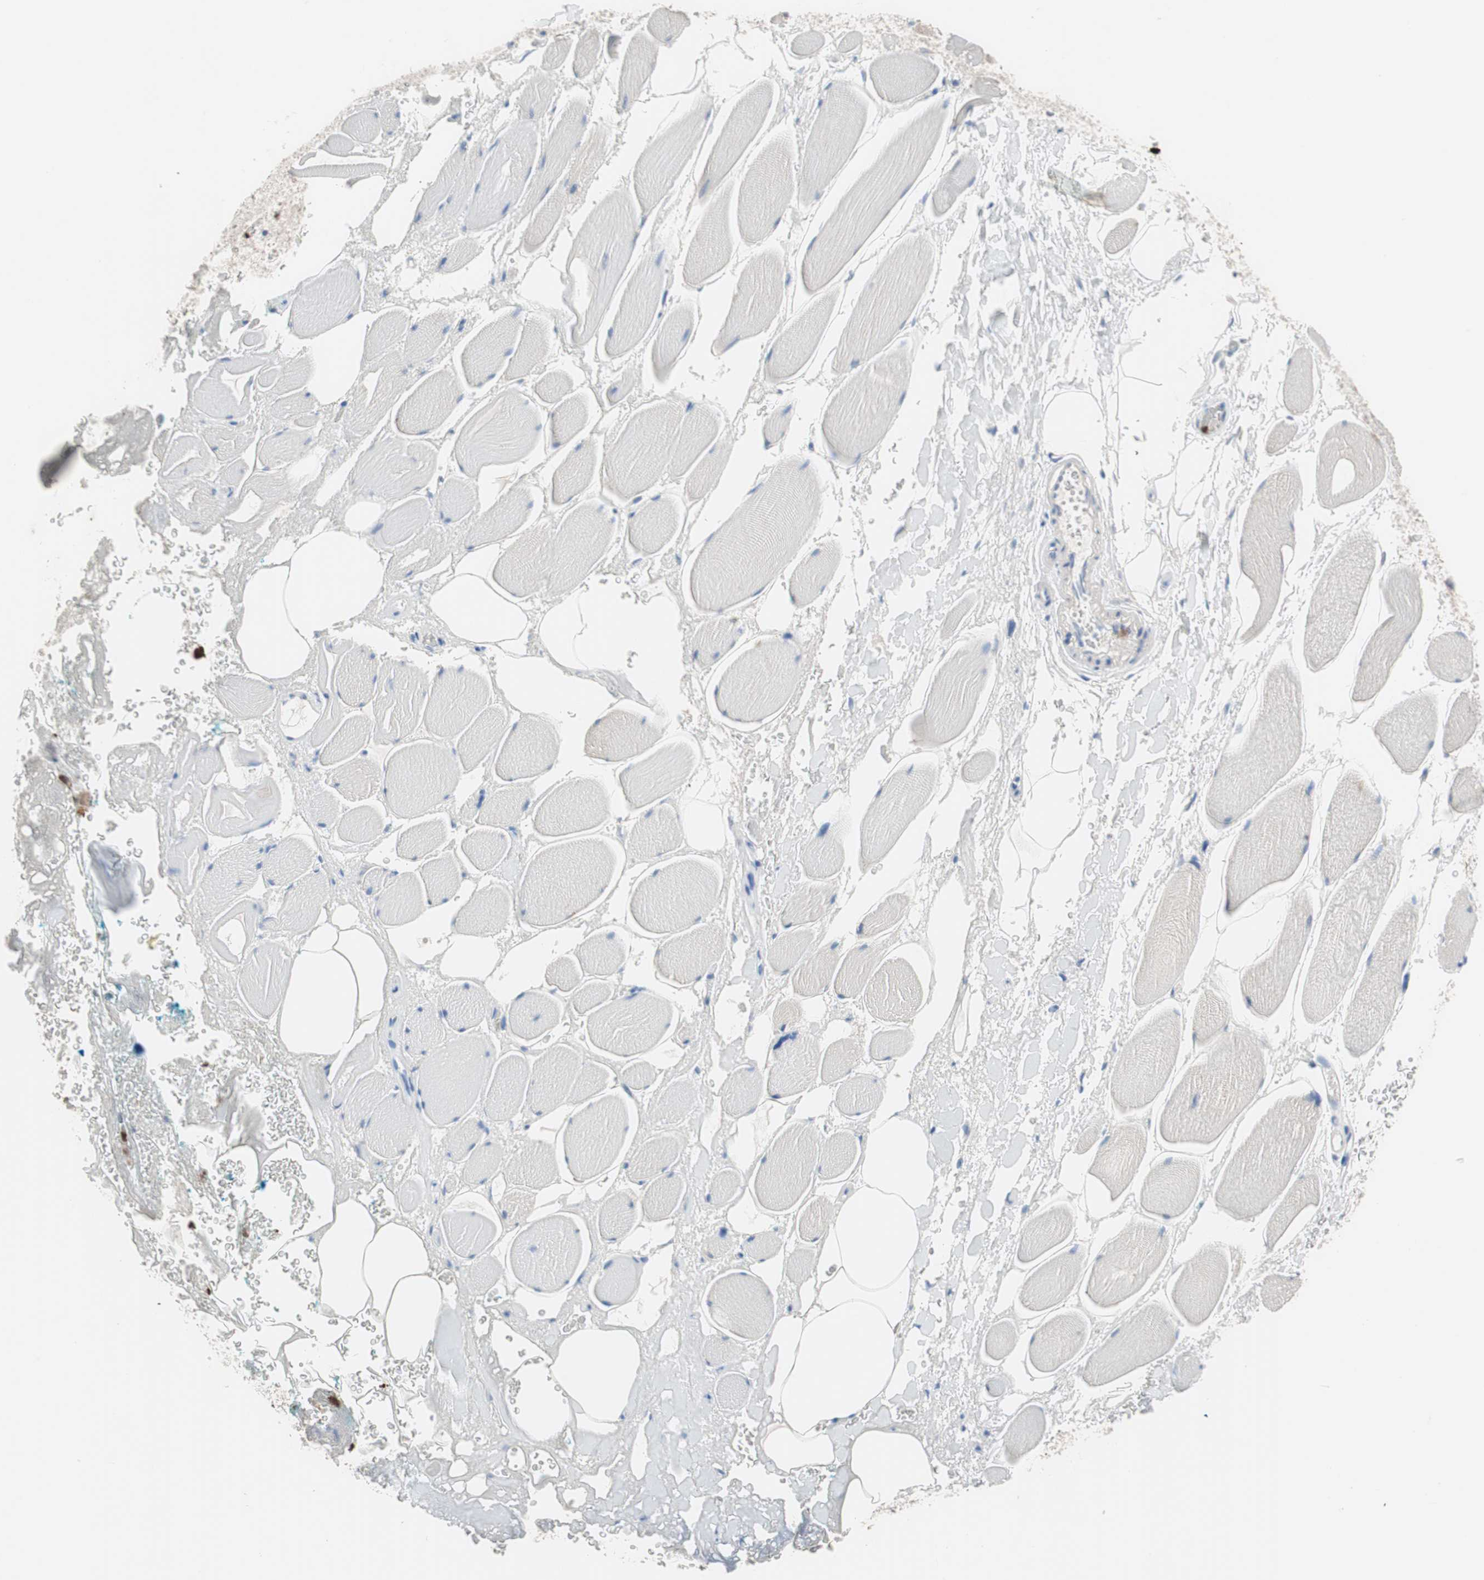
{"staining": {"intensity": "negative", "quantity": "none", "location": "none"}, "tissue": "adipose tissue", "cell_type": "Adipocytes", "image_type": "normal", "snomed": [{"axis": "morphology", "description": "Normal tissue, NOS"}, {"axis": "topography", "description": "Soft tissue"}, {"axis": "topography", "description": "Peripheral nerve tissue"}], "caption": "The histopathology image displays no significant expression in adipocytes of adipose tissue.", "gene": "CLEC4D", "patient": {"sex": "female", "age": 71}}